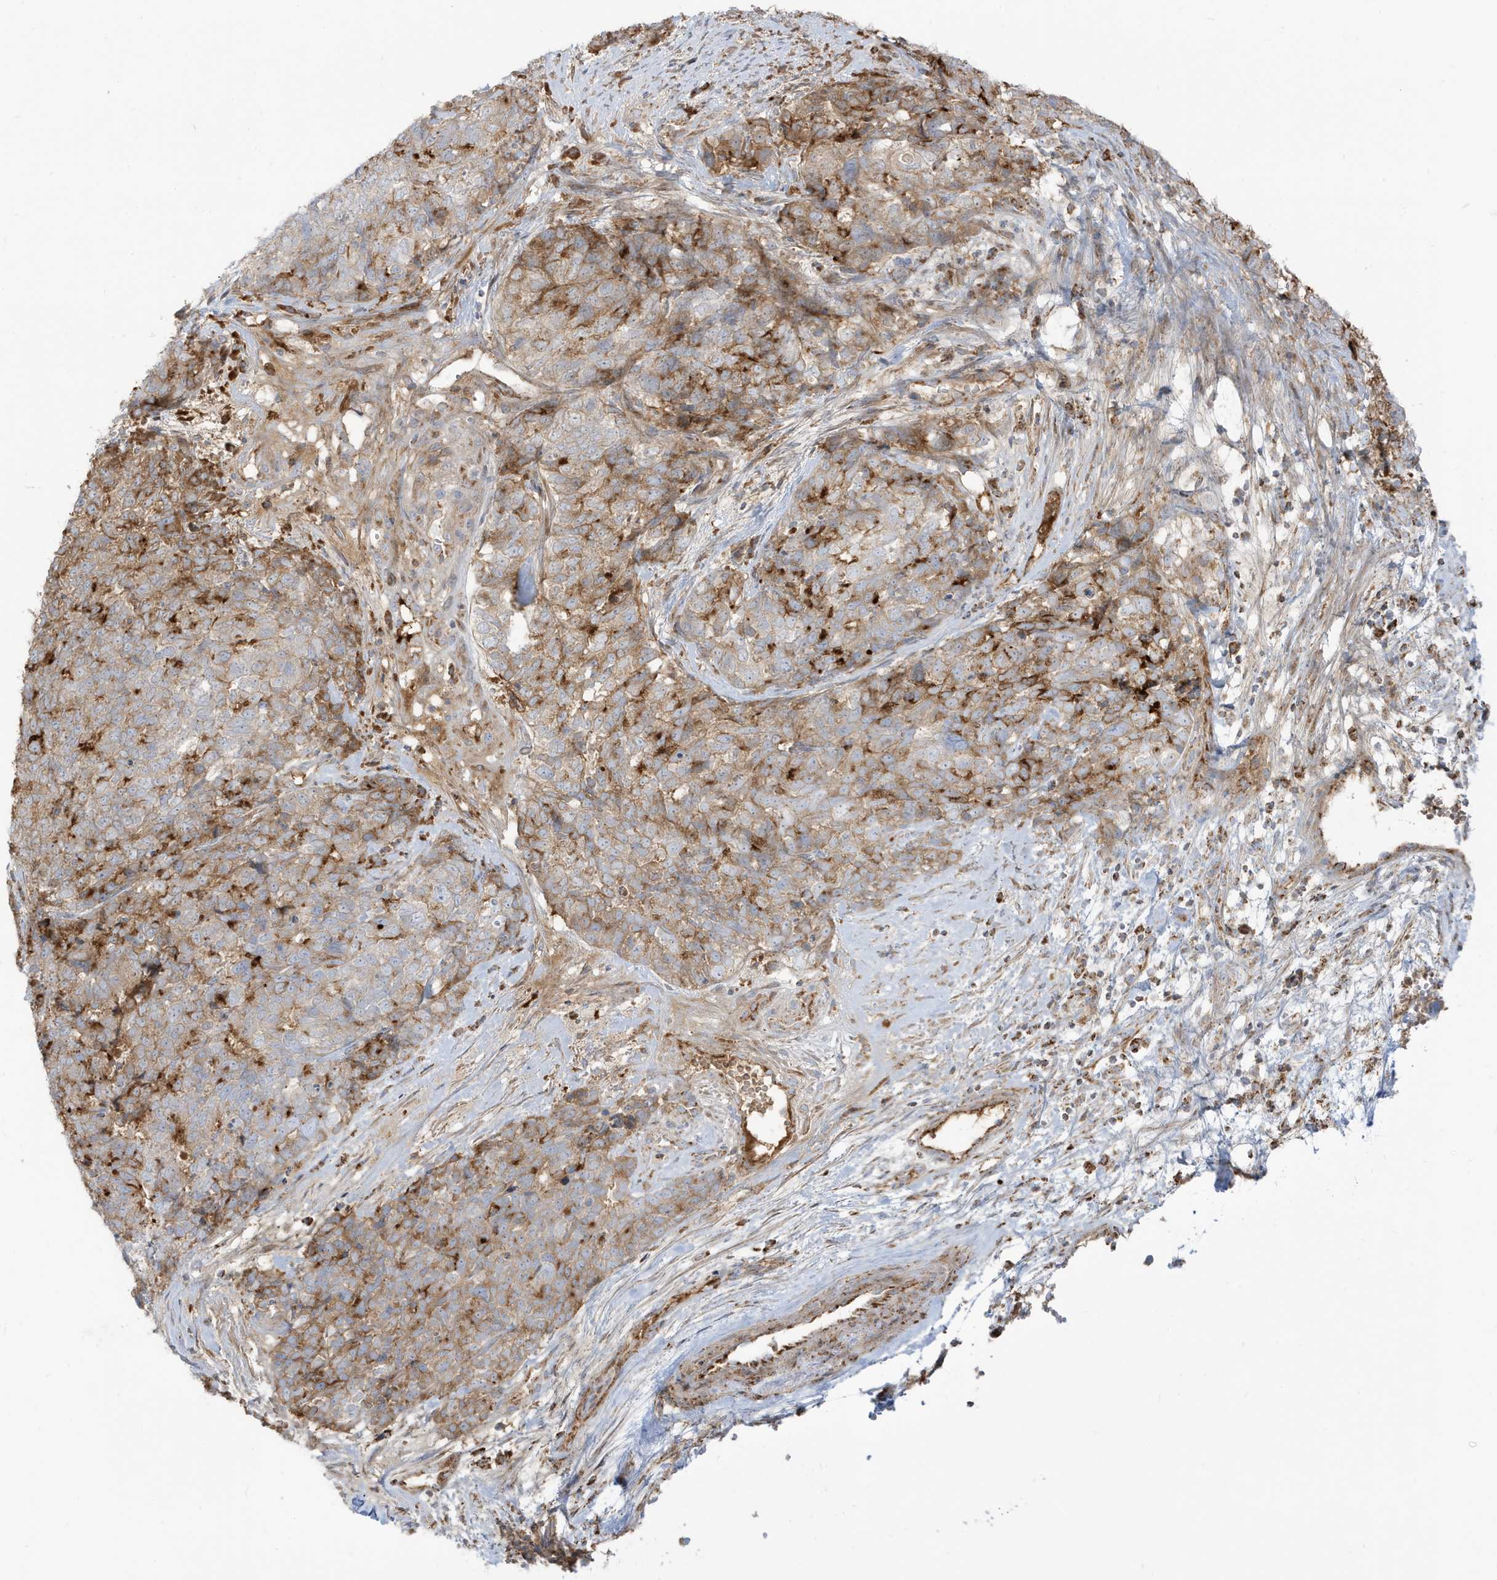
{"staining": {"intensity": "moderate", "quantity": ">75%", "location": "cytoplasmic/membranous"}, "tissue": "cervical cancer", "cell_type": "Tumor cells", "image_type": "cancer", "snomed": [{"axis": "morphology", "description": "Squamous cell carcinoma, NOS"}, {"axis": "topography", "description": "Cervix"}], "caption": "About >75% of tumor cells in human cervical cancer (squamous cell carcinoma) exhibit moderate cytoplasmic/membranous protein expression as visualized by brown immunohistochemical staining.", "gene": "IFT57", "patient": {"sex": "female", "age": 63}}